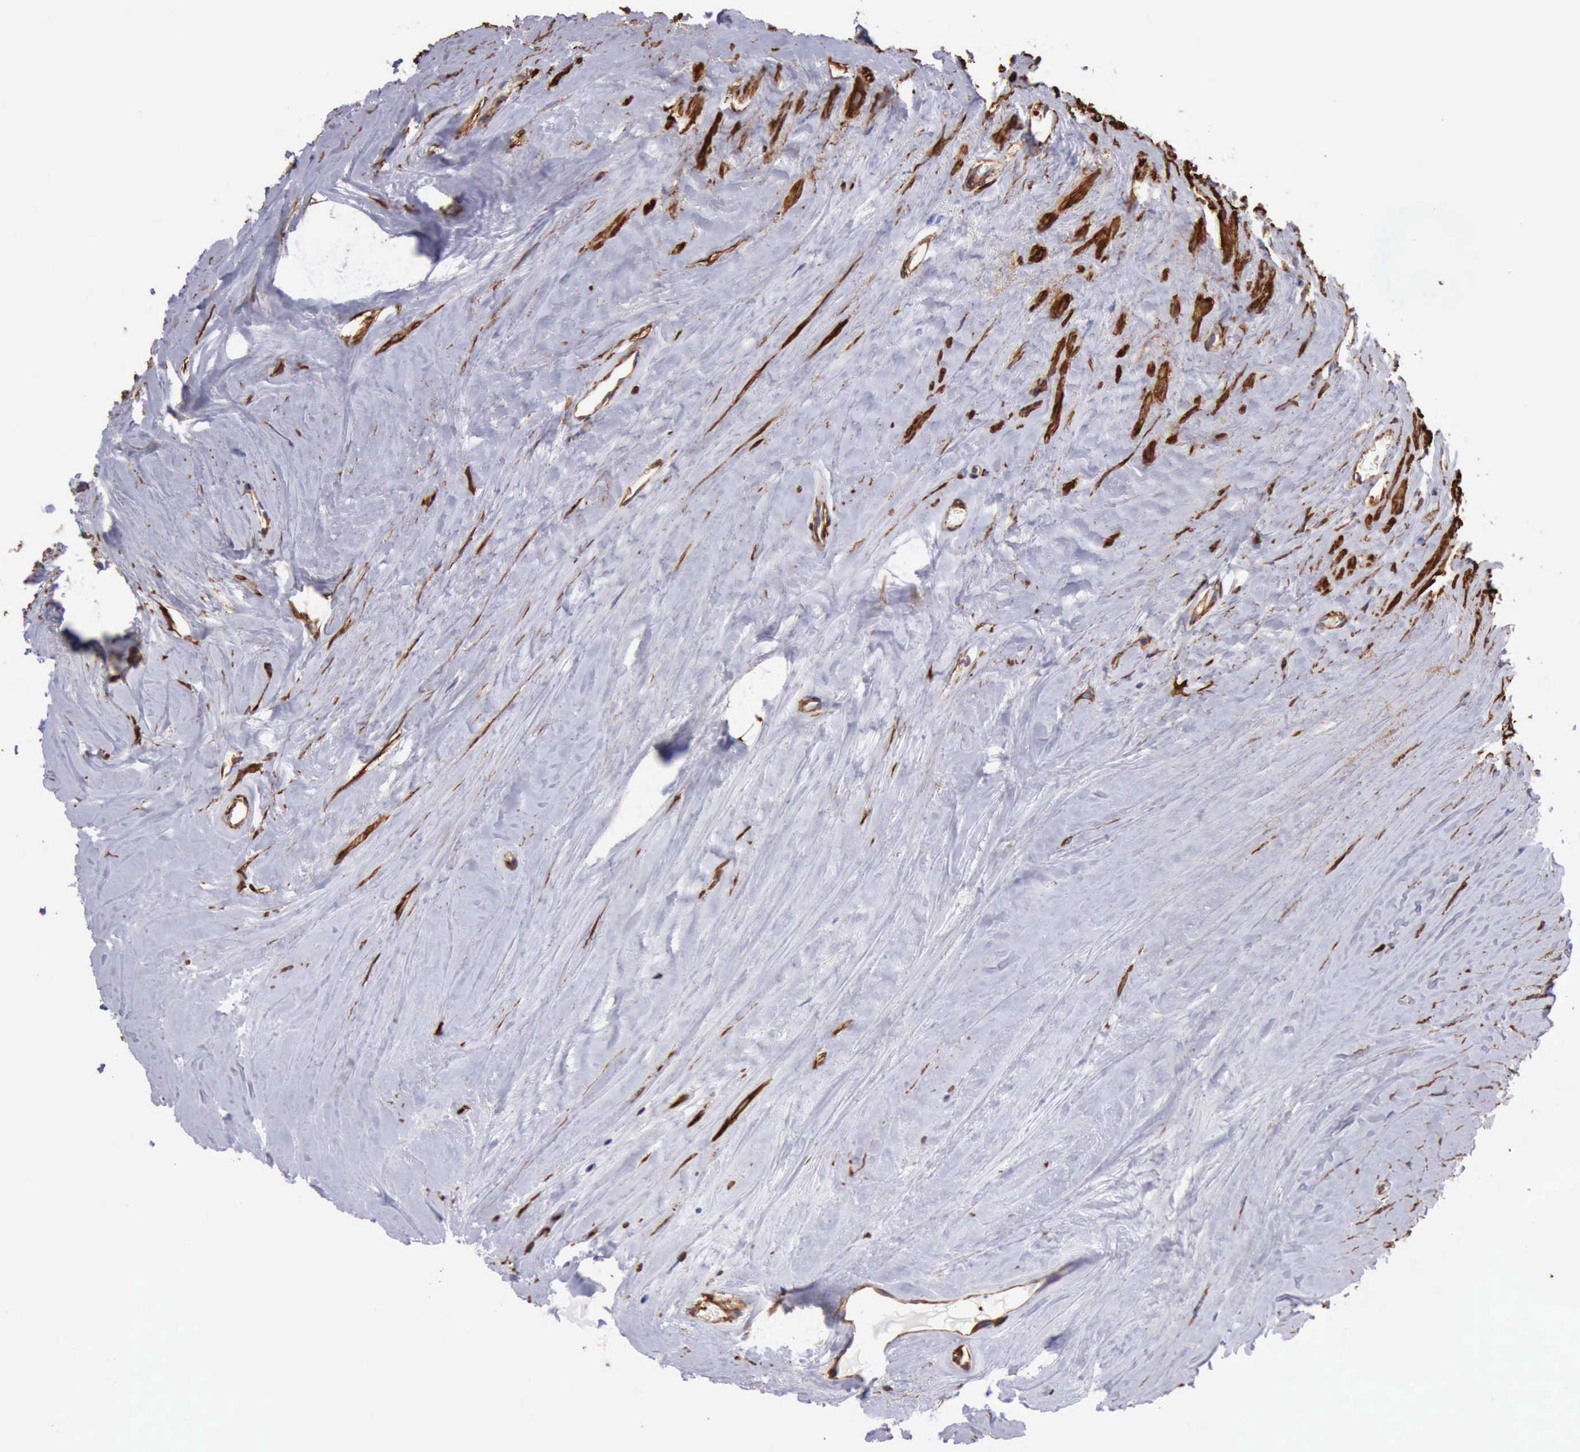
{"staining": {"intensity": "negative", "quantity": "none", "location": "none"}, "tissue": "carcinoid", "cell_type": "Tumor cells", "image_type": "cancer", "snomed": [{"axis": "morphology", "description": "Carcinoid, malignant, NOS"}, {"axis": "topography", "description": "Small intestine"}], "caption": "Immunohistochemistry (IHC) photomicrograph of carcinoid (malignant) stained for a protein (brown), which demonstrates no staining in tumor cells.", "gene": "FLNA", "patient": {"sex": "male", "age": 60}}